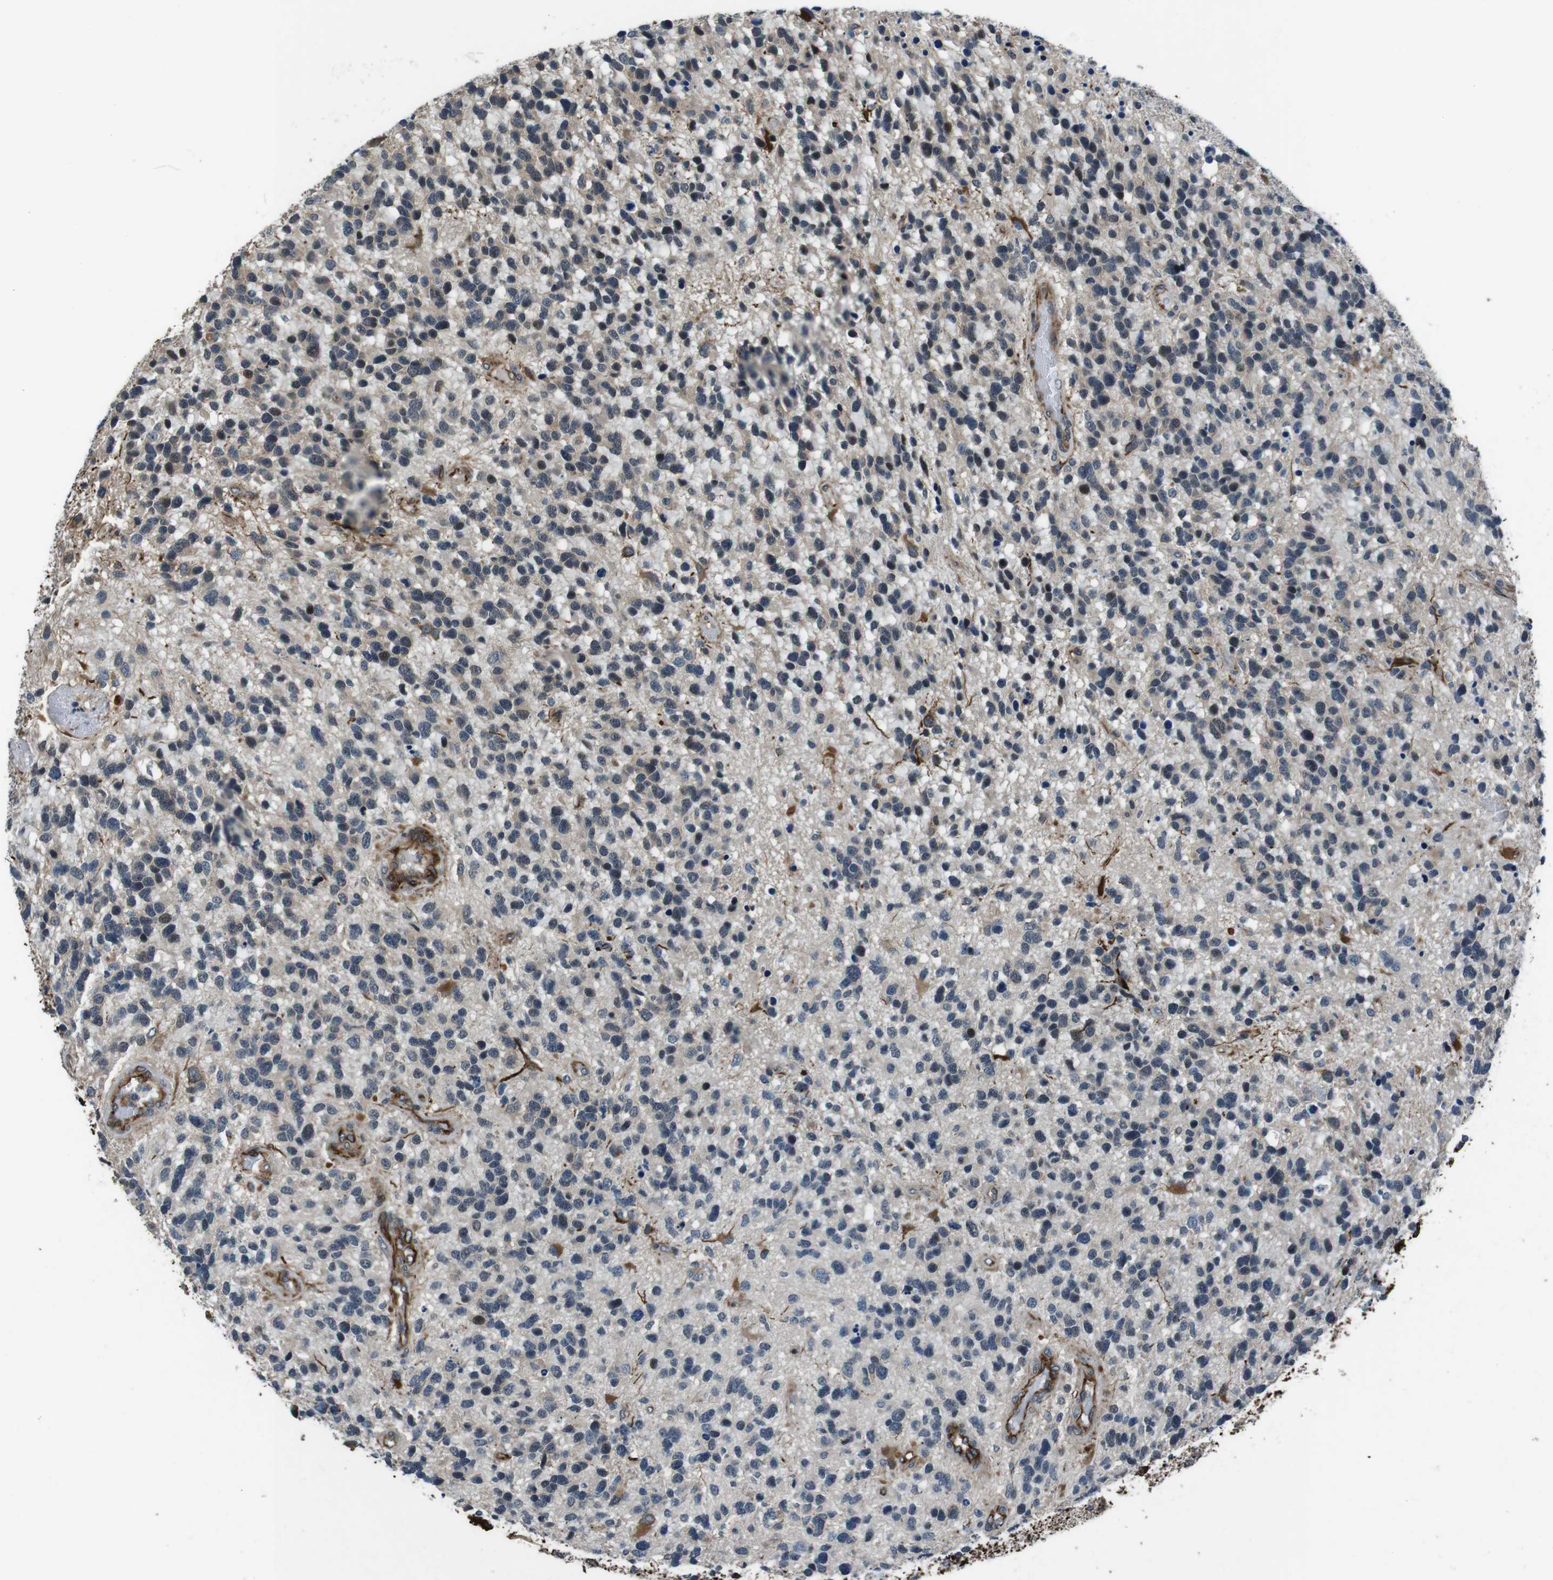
{"staining": {"intensity": "moderate", "quantity": "<25%", "location": "nuclear"}, "tissue": "glioma", "cell_type": "Tumor cells", "image_type": "cancer", "snomed": [{"axis": "morphology", "description": "Glioma, malignant, High grade"}, {"axis": "topography", "description": "Brain"}], "caption": "Immunohistochemistry staining of glioma, which reveals low levels of moderate nuclear staining in about <25% of tumor cells indicating moderate nuclear protein expression. The staining was performed using DAB (3,3'-diaminobenzidine) (brown) for protein detection and nuclei were counterstained in hematoxylin (blue).", "gene": "LRRC49", "patient": {"sex": "female", "age": 58}}